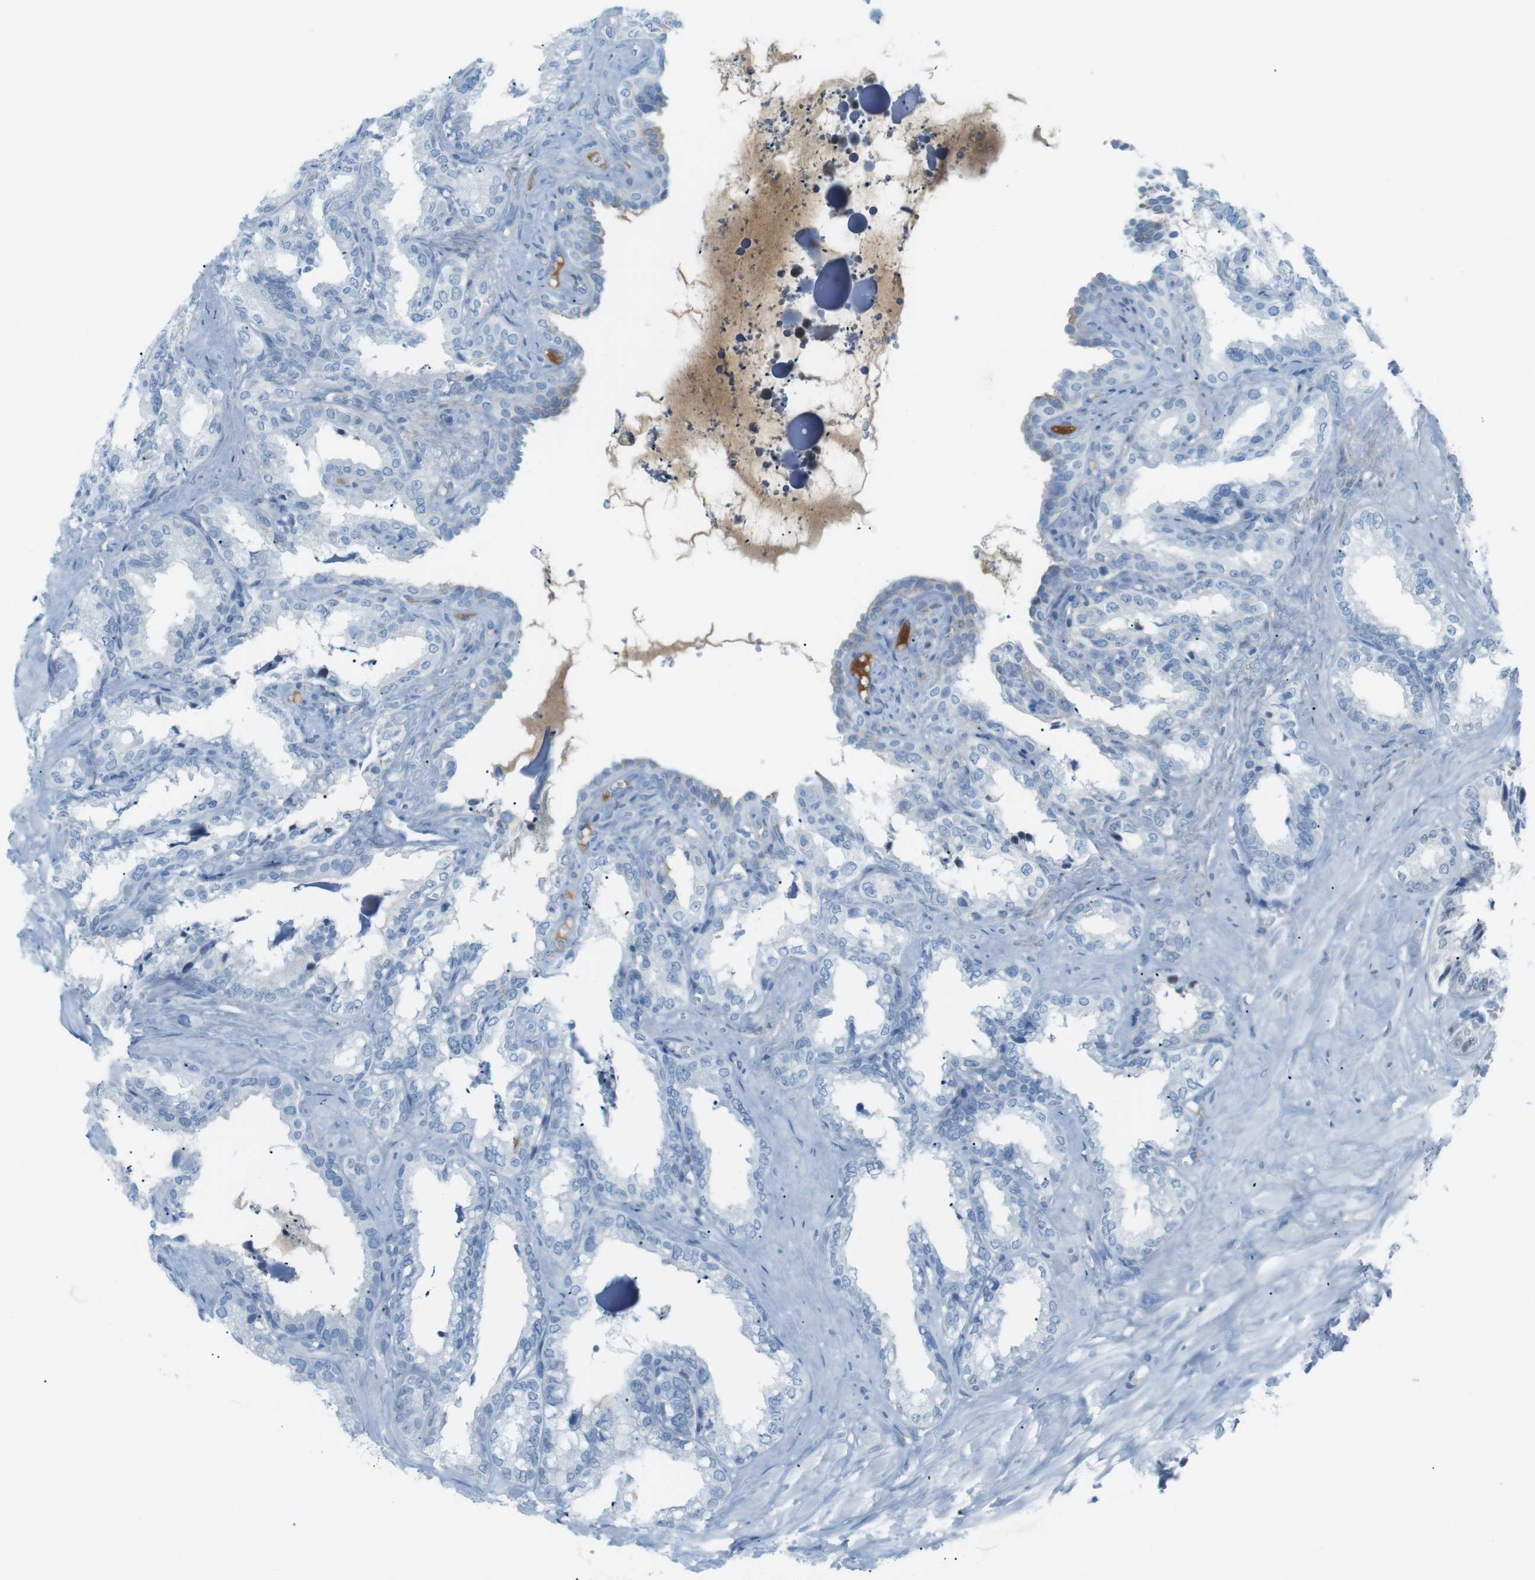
{"staining": {"intensity": "negative", "quantity": "none", "location": "none"}, "tissue": "seminal vesicle", "cell_type": "Glandular cells", "image_type": "normal", "snomed": [{"axis": "morphology", "description": "Normal tissue, NOS"}, {"axis": "topography", "description": "Seminal veicle"}], "caption": "Benign seminal vesicle was stained to show a protein in brown. There is no significant staining in glandular cells.", "gene": "AZGP1", "patient": {"sex": "male", "age": 64}}